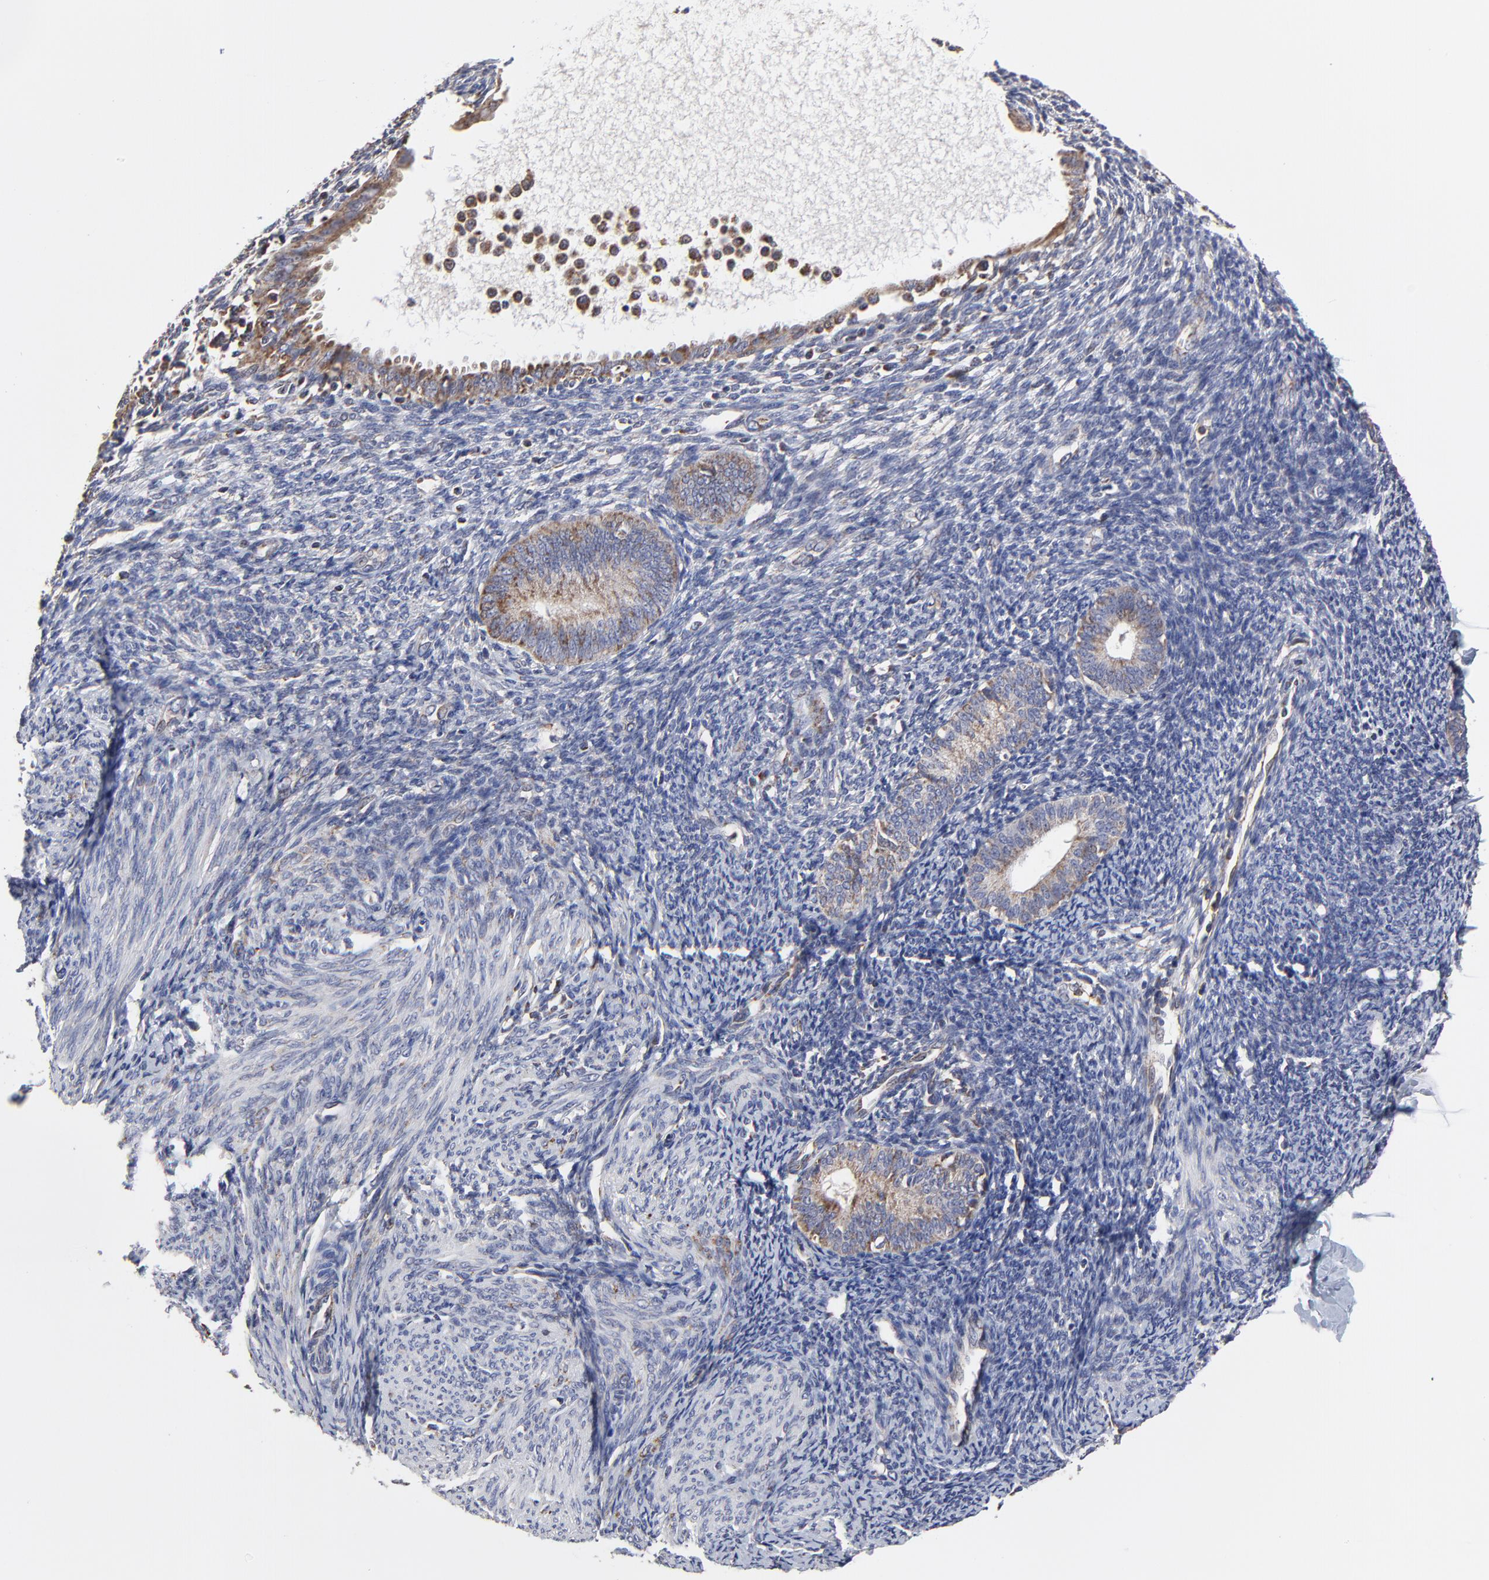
{"staining": {"intensity": "negative", "quantity": "none", "location": "none"}, "tissue": "endometrium", "cell_type": "Cells in endometrial stroma", "image_type": "normal", "snomed": [{"axis": "morphology", "description": "Normal tissue, NOS"}, {"axis": "topography", "description": "Smooth muscle"}, {"axis": "topography", "description": "Endometrium"}], "caption": "A photomicrograph of human endometrium is negative for staining in cells in endometrial stroma. Nuclei are stained in blue.", "gene": "ZNF550", "patient": {"sex": "female", "age": 57}}